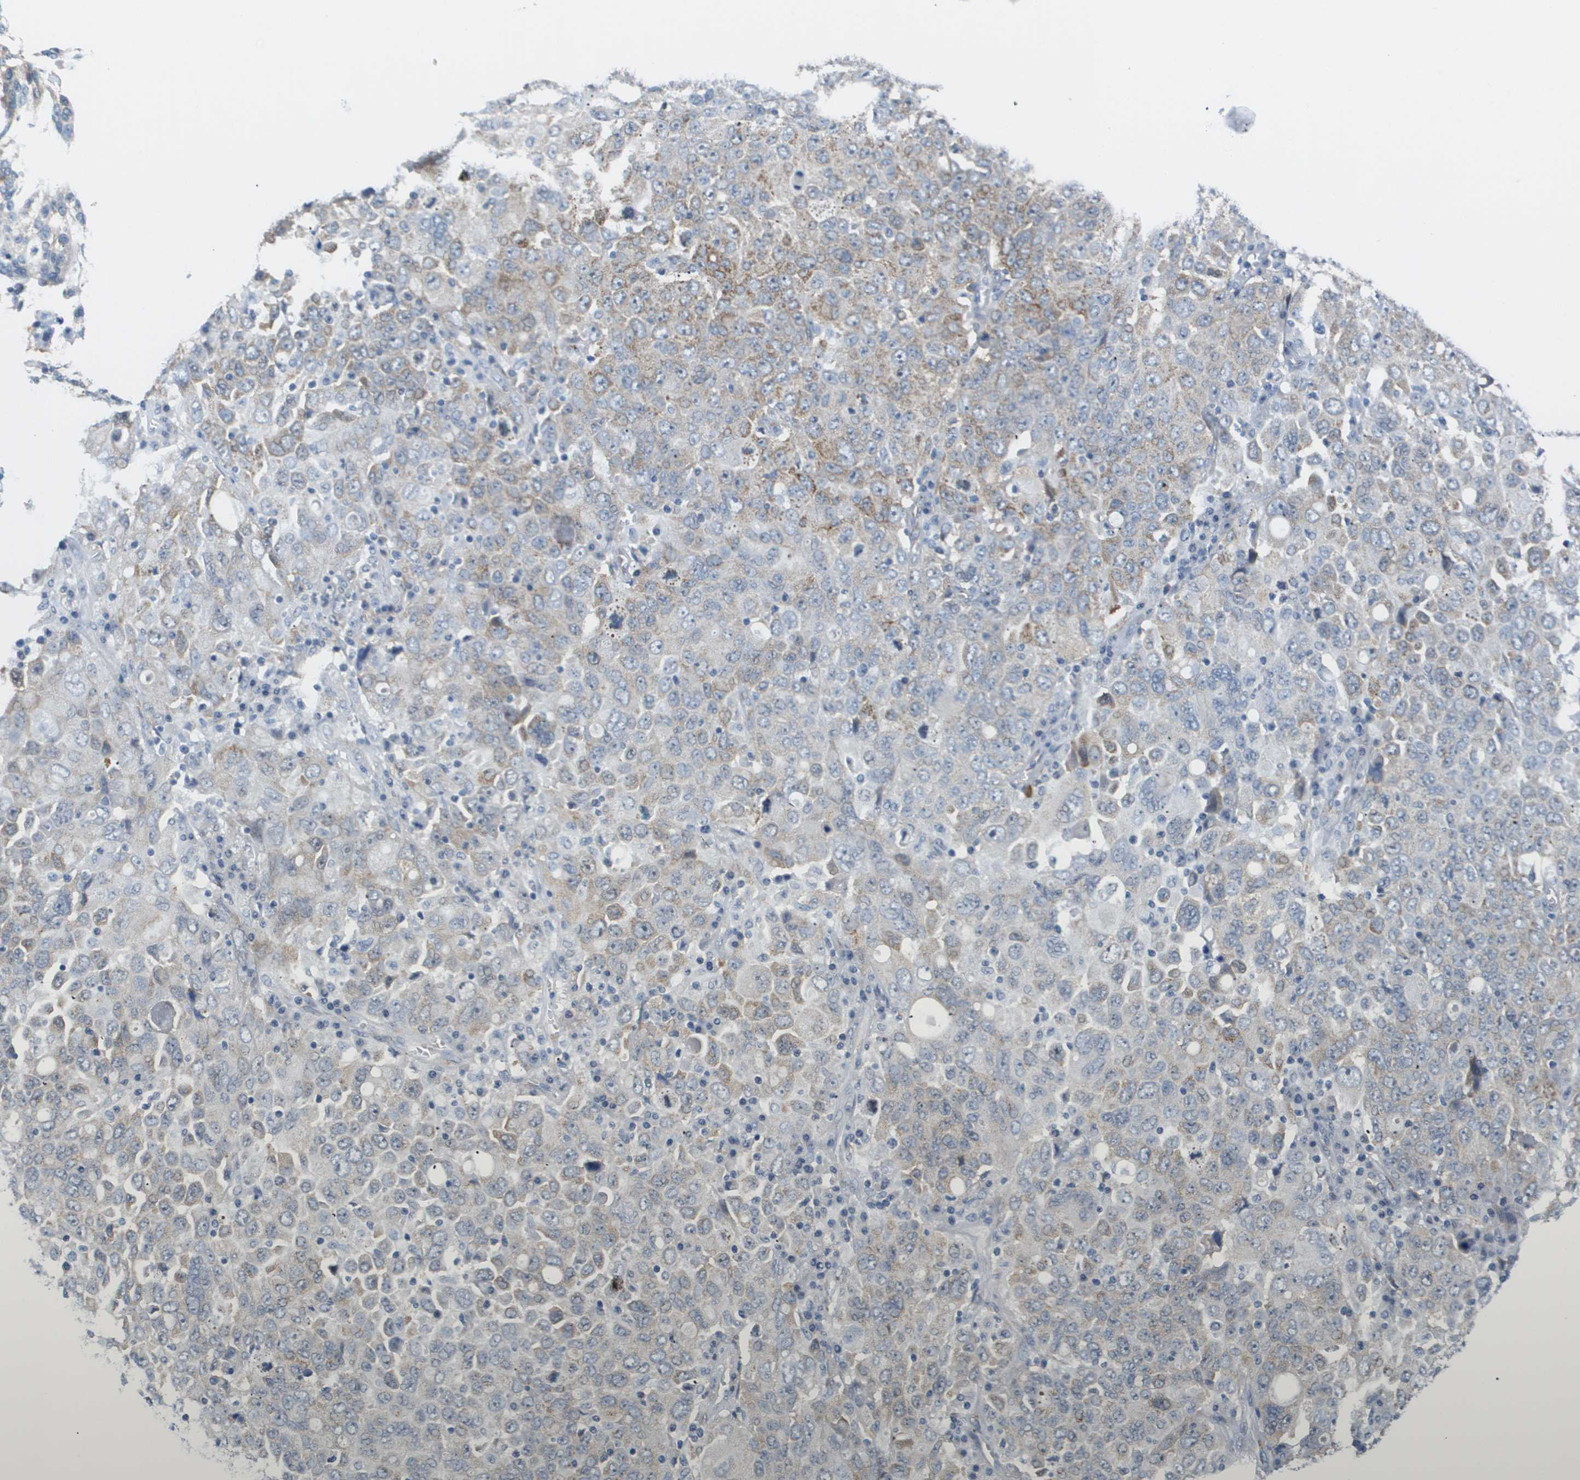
{"staining": {"intensity": "moderate", "quantity": "<25%", "location": "cytoplasmic/membranous"}, "tissue": "ovarian cancer", "cell_type": "Tumor cells", "image_type": "cancer", "snomed": [{"axis": "morphology", "description": "Carcinoma, endometroid"}, {"axis": "topography", "description": "Ovary"}], "caption": "The immunohistochemical stain shows moderate cytoplasmic/membranous expression in tumor cells of ovarian cancer (endometroid carcinoma) tissue.", "gene": "OTUD5", "patient": {"sex": "female", "age": 62}}